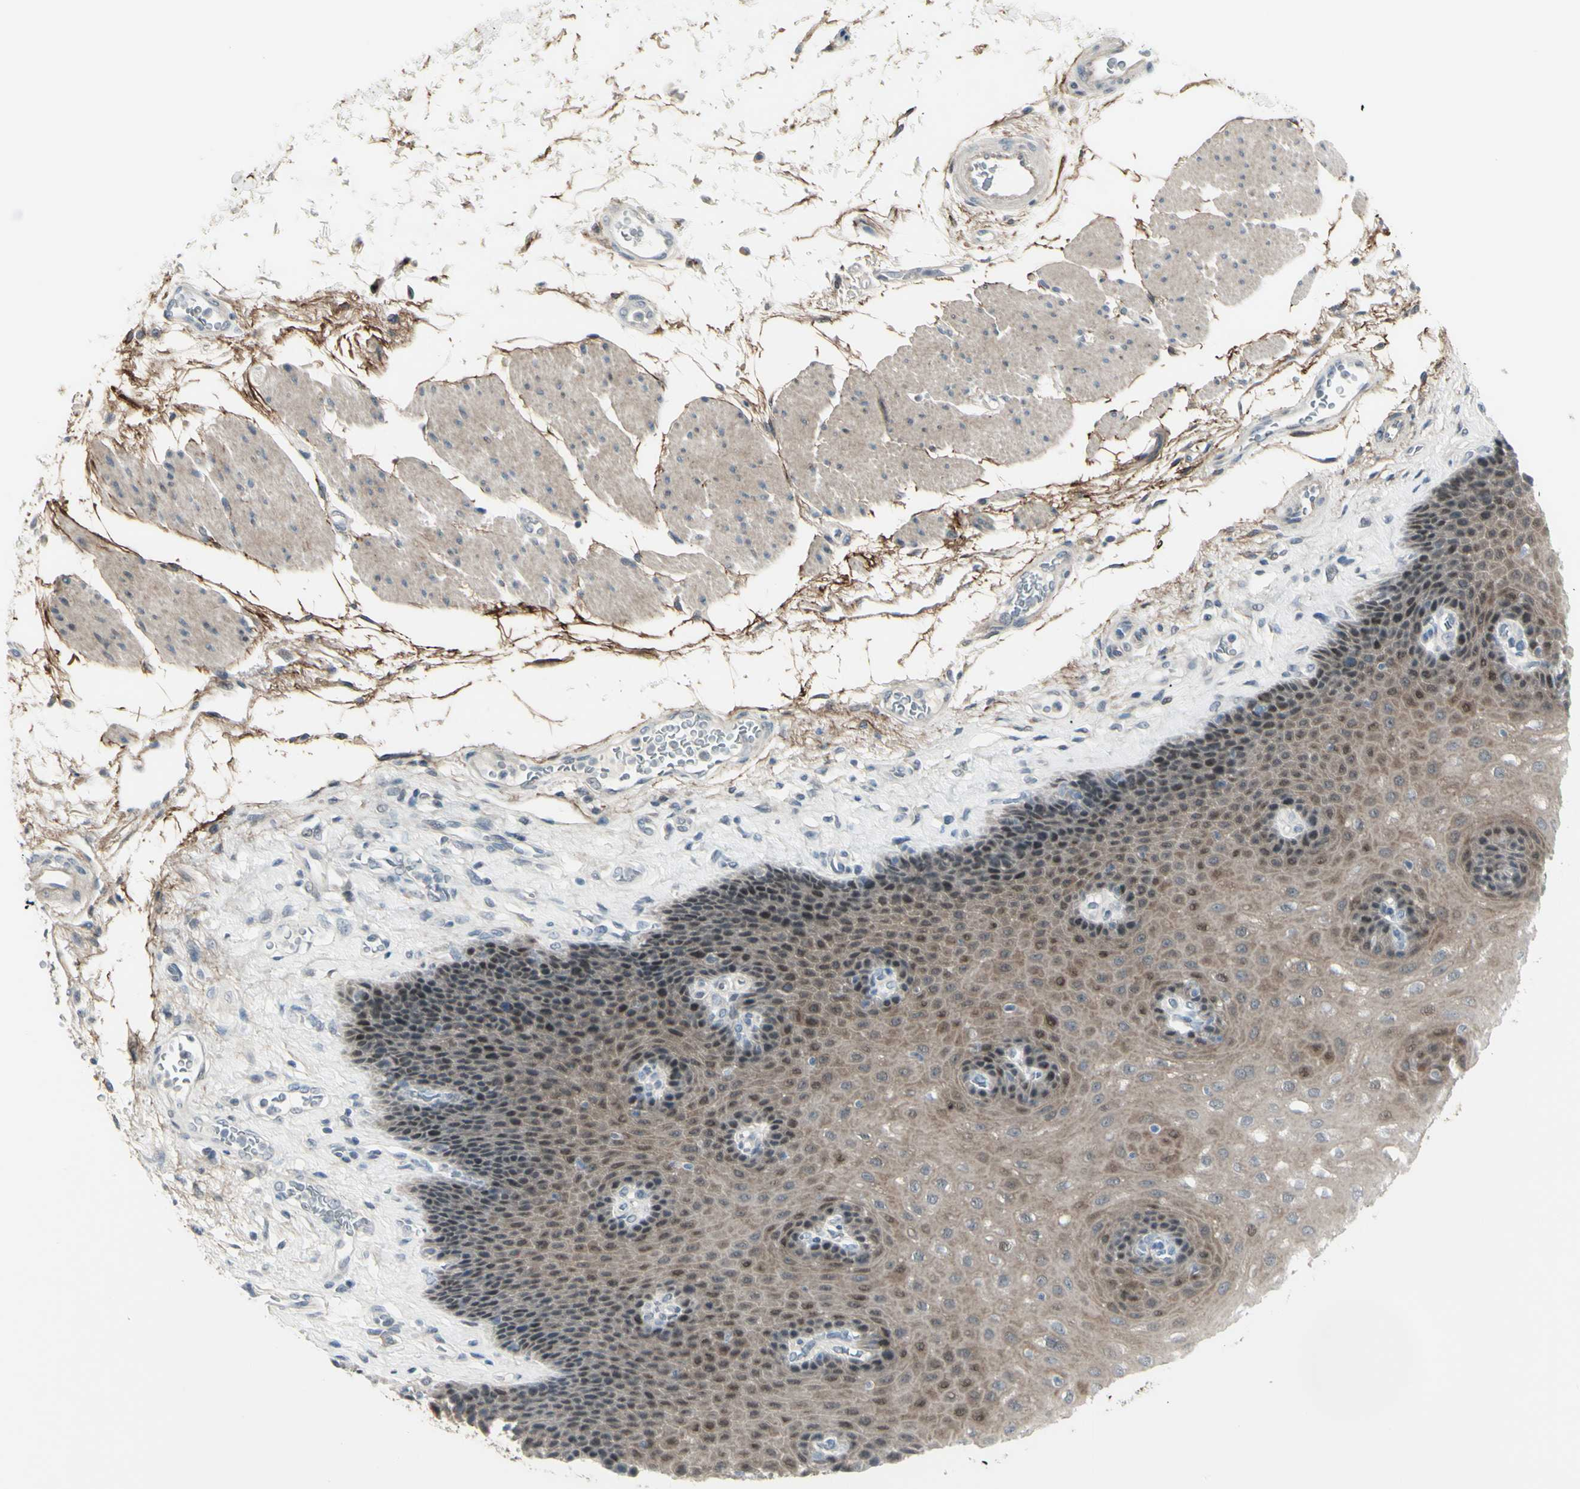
{"staining": {"intensity": "moderate", "quantity": ">75%", "location": "cytoplasmic/membranous"}, "tissue": "esophagus", "cell_type": "Squamous epithelial cells", "image_type": "normal", "snomed": [{"axis": "morphology", "description": "Normal tissue, NOS"}, {"axis": "topography", "description": "Esophagus"}], "caption": "Moderate cytoplasmic/membranous protein staining is present in approximately >75% of squamous epithelial cells in esophagus. The staining was performed using DAB to visualize the protein expression in brown, while the nuclei were stained in blue with hematoxylin (Magnification: 20x).", "gene": "ETNK1", "patient": {"sex": "female", "age": 72}}